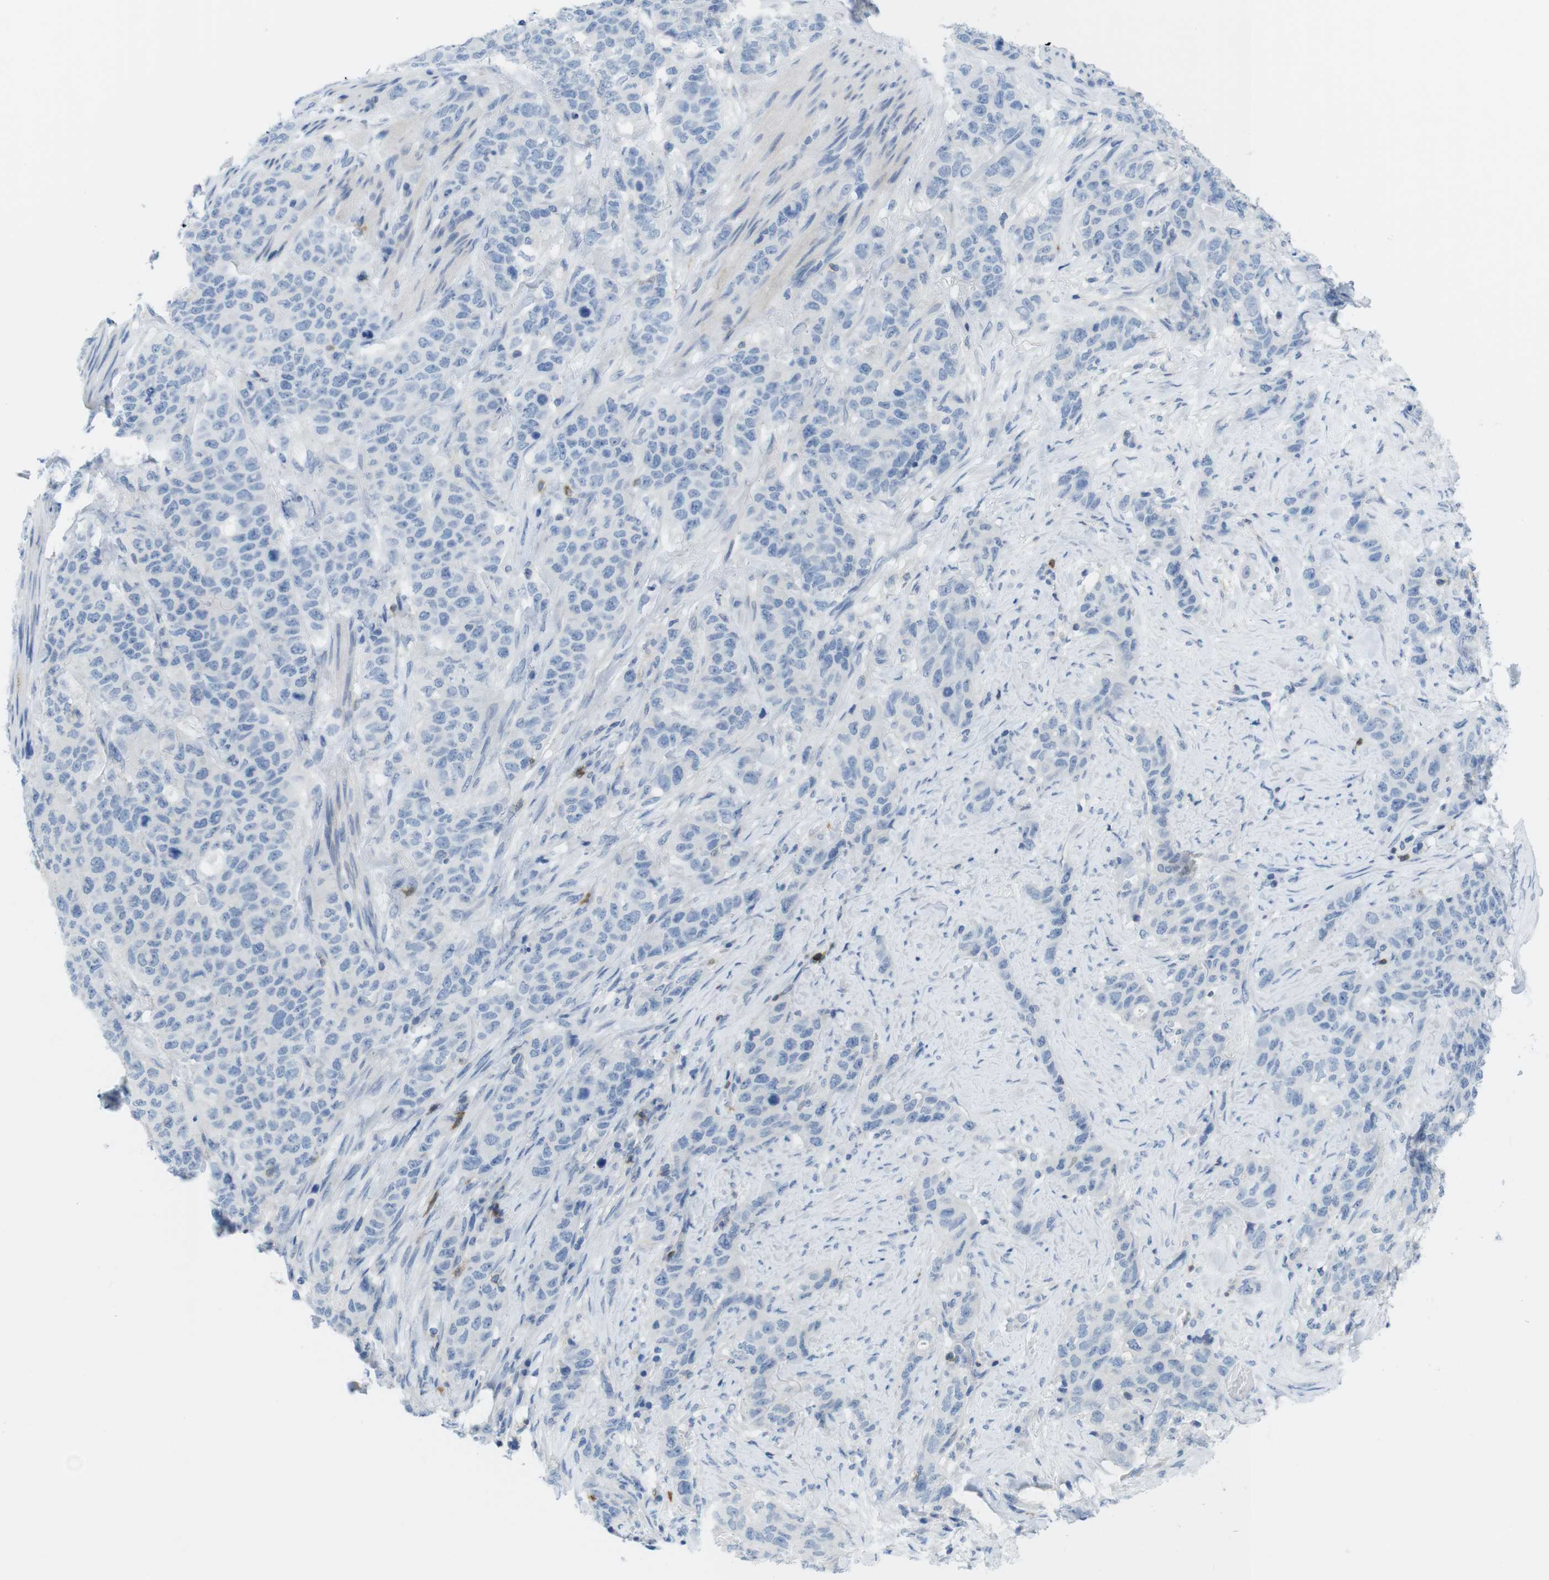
{"staining": {"intensity": "negative", "quantity": "none", "location": "none"}, "tissue": "stomach cancer", "cell_type": "Tumor cells", "image_type": "cancer", "snomed": [{"axis": "morphology", "description": "Adenocarcinoma, NOS"}, {"axis": "topography", "description": "Stomach"}], "caption": "The immunohistochemistry (IHC) photomicrograph has no significant staining in tumor cells of stomach cancer (adenocarcinoma) tissue. The staining is performed using DAB (3,3'-diaminobenzidine) brown chromogen with nuclei counter-stained in using hematoxylin.", "gene": "CD5", "patient": {"sex": "male", "age": 48}}